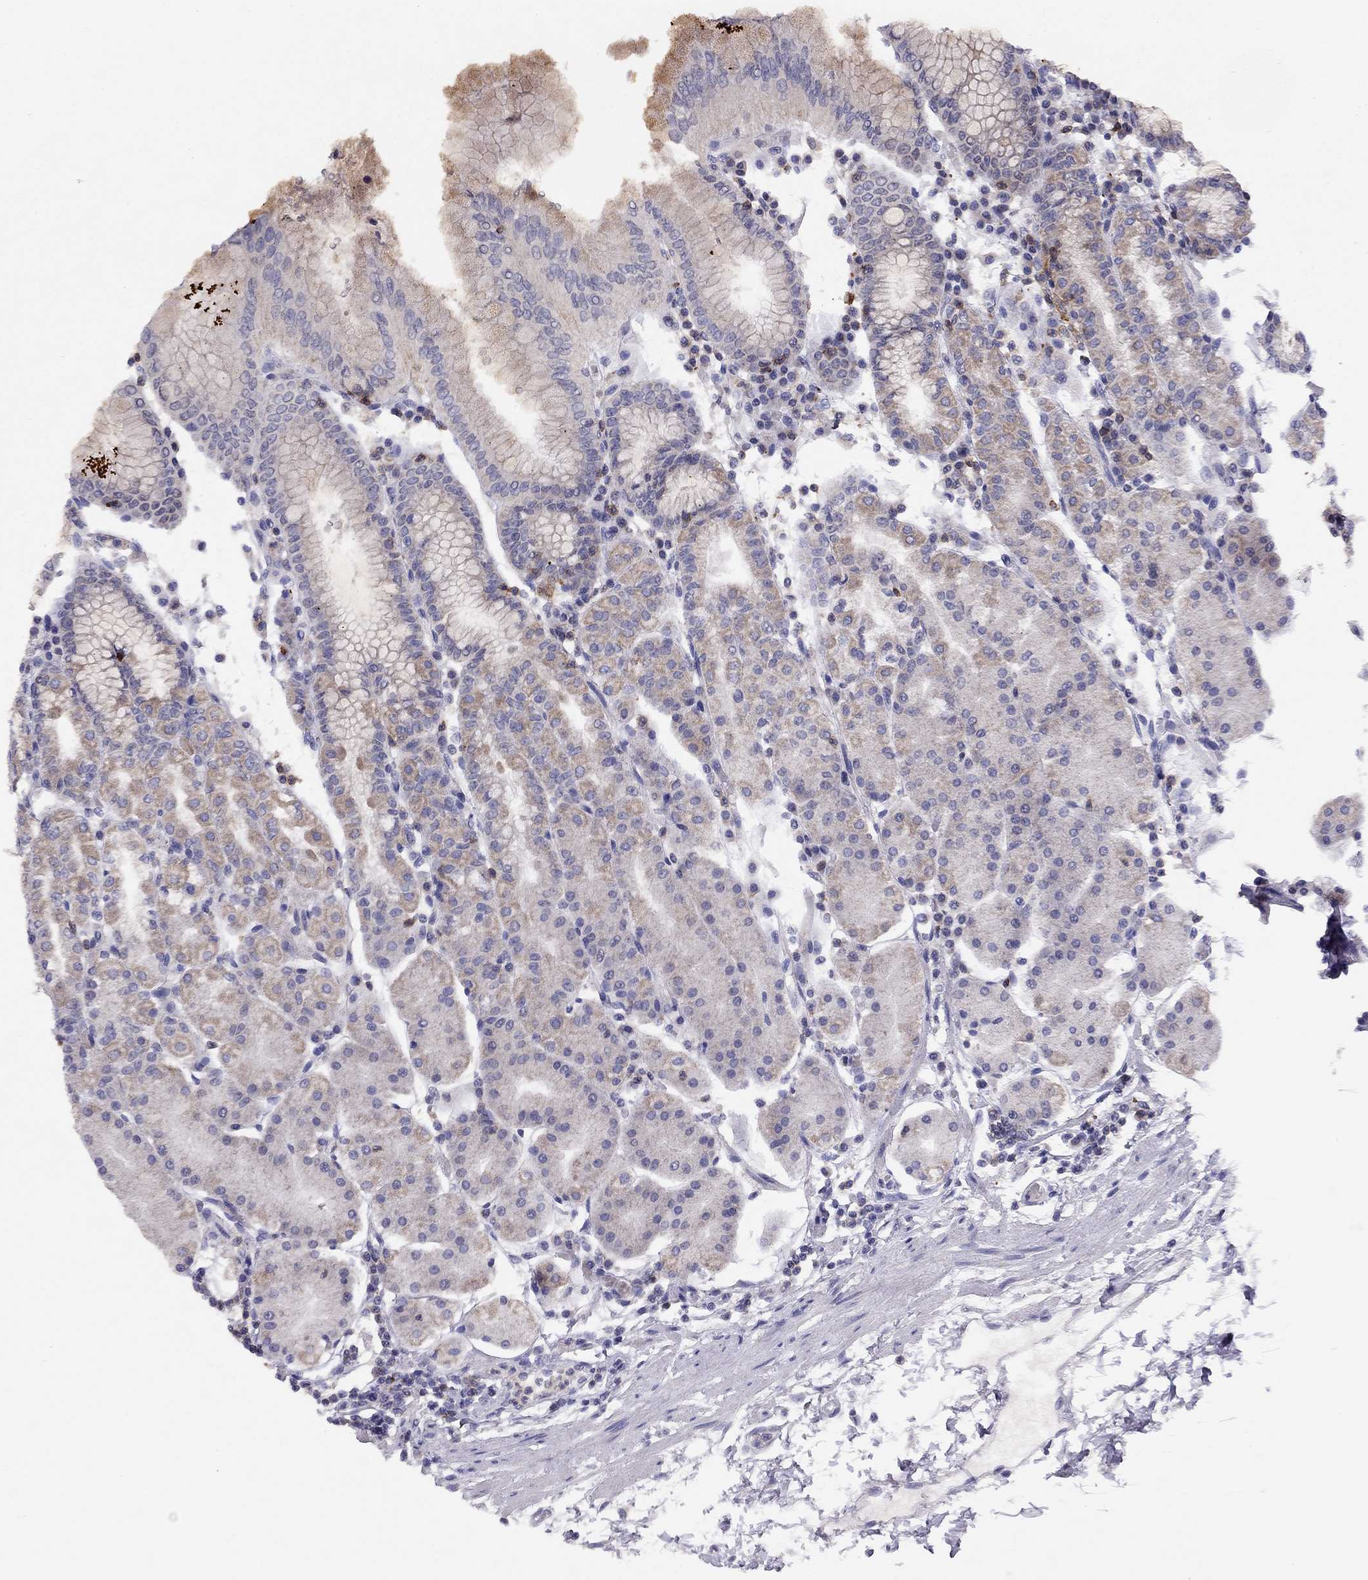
{"staining": {"intensity": "negative", "quantity": "none", "location": "none"}, "tissue": "stomach", "cell_type": "Glandular cells", "image_type": "normal", "snomed": [{"axis": "morphology", "description": "Normal tissue, NOS"}, {"axis": "topography", "description": "Stomach"}], "caption": "Human stomach stained for a protein using immunohistochemistry shows no staining in glandular cells.", "gene": "CITED1", "patient": {"sex": "male", "age": 54}}